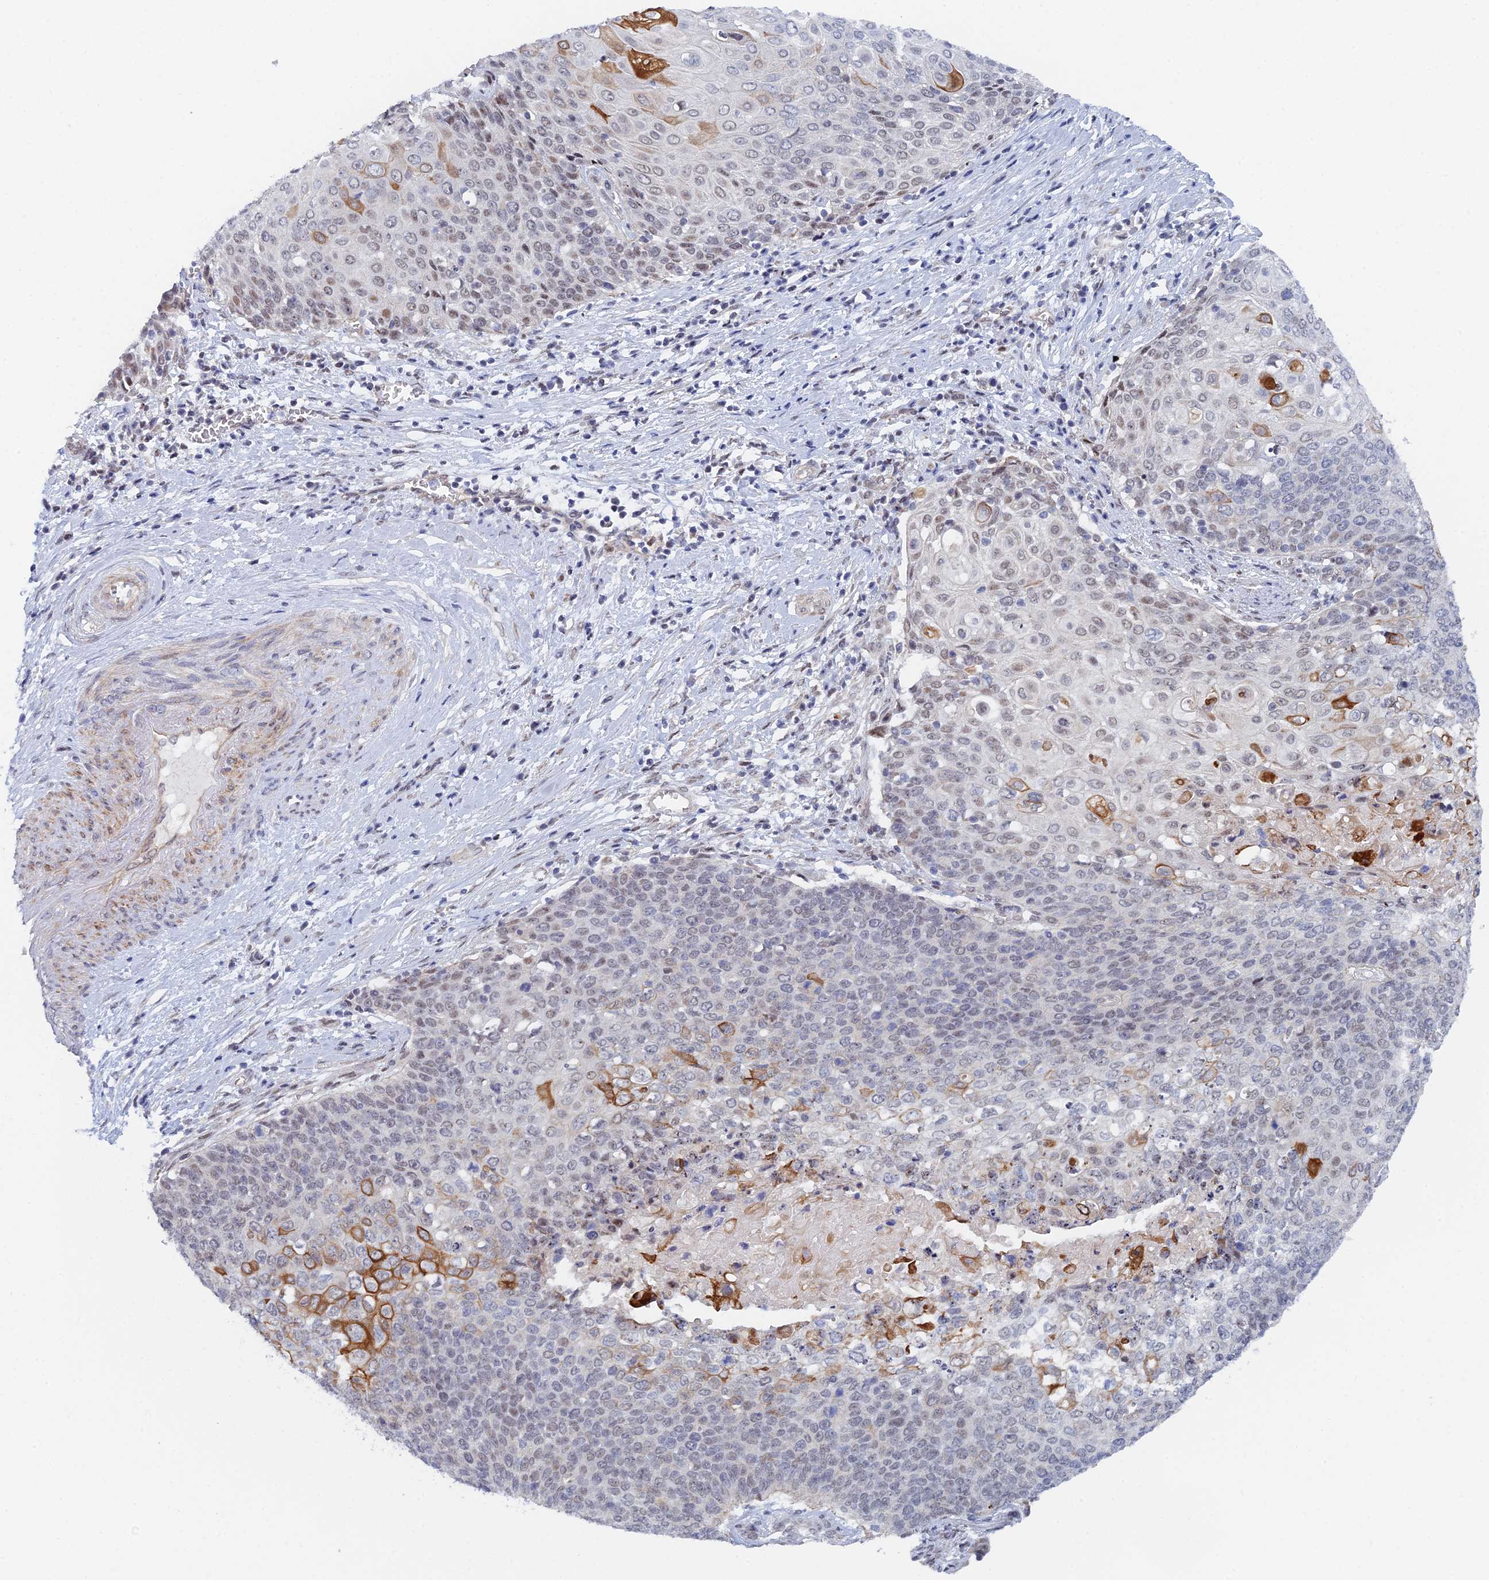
{"staining": {"intensity": "strong", "quantity": "<25%", "location": "cytoplasmic/membranous"}, "tissue": "cervical cancer", "cell_type": "Tumor cells", "image_type": "cancer", "snomed": [{"axis": "morphology", "description": "Squamous cell carcinoma, NOS"}, {"axis": "topography", "description": "Cervix"}], "caption": "IHC micrograph of neoplastic tissue: cervical cancer (squamous cell carcinoma) stained using immunohistochemistry reveals medium levels of strong protein expression localized specifically in the cytoplasmic/membranous of tumor cells, appearing as a cytoplasmic/membranous brown color.", "gene": "GMNC", "patient": {"sex": "female", "age": 39}}